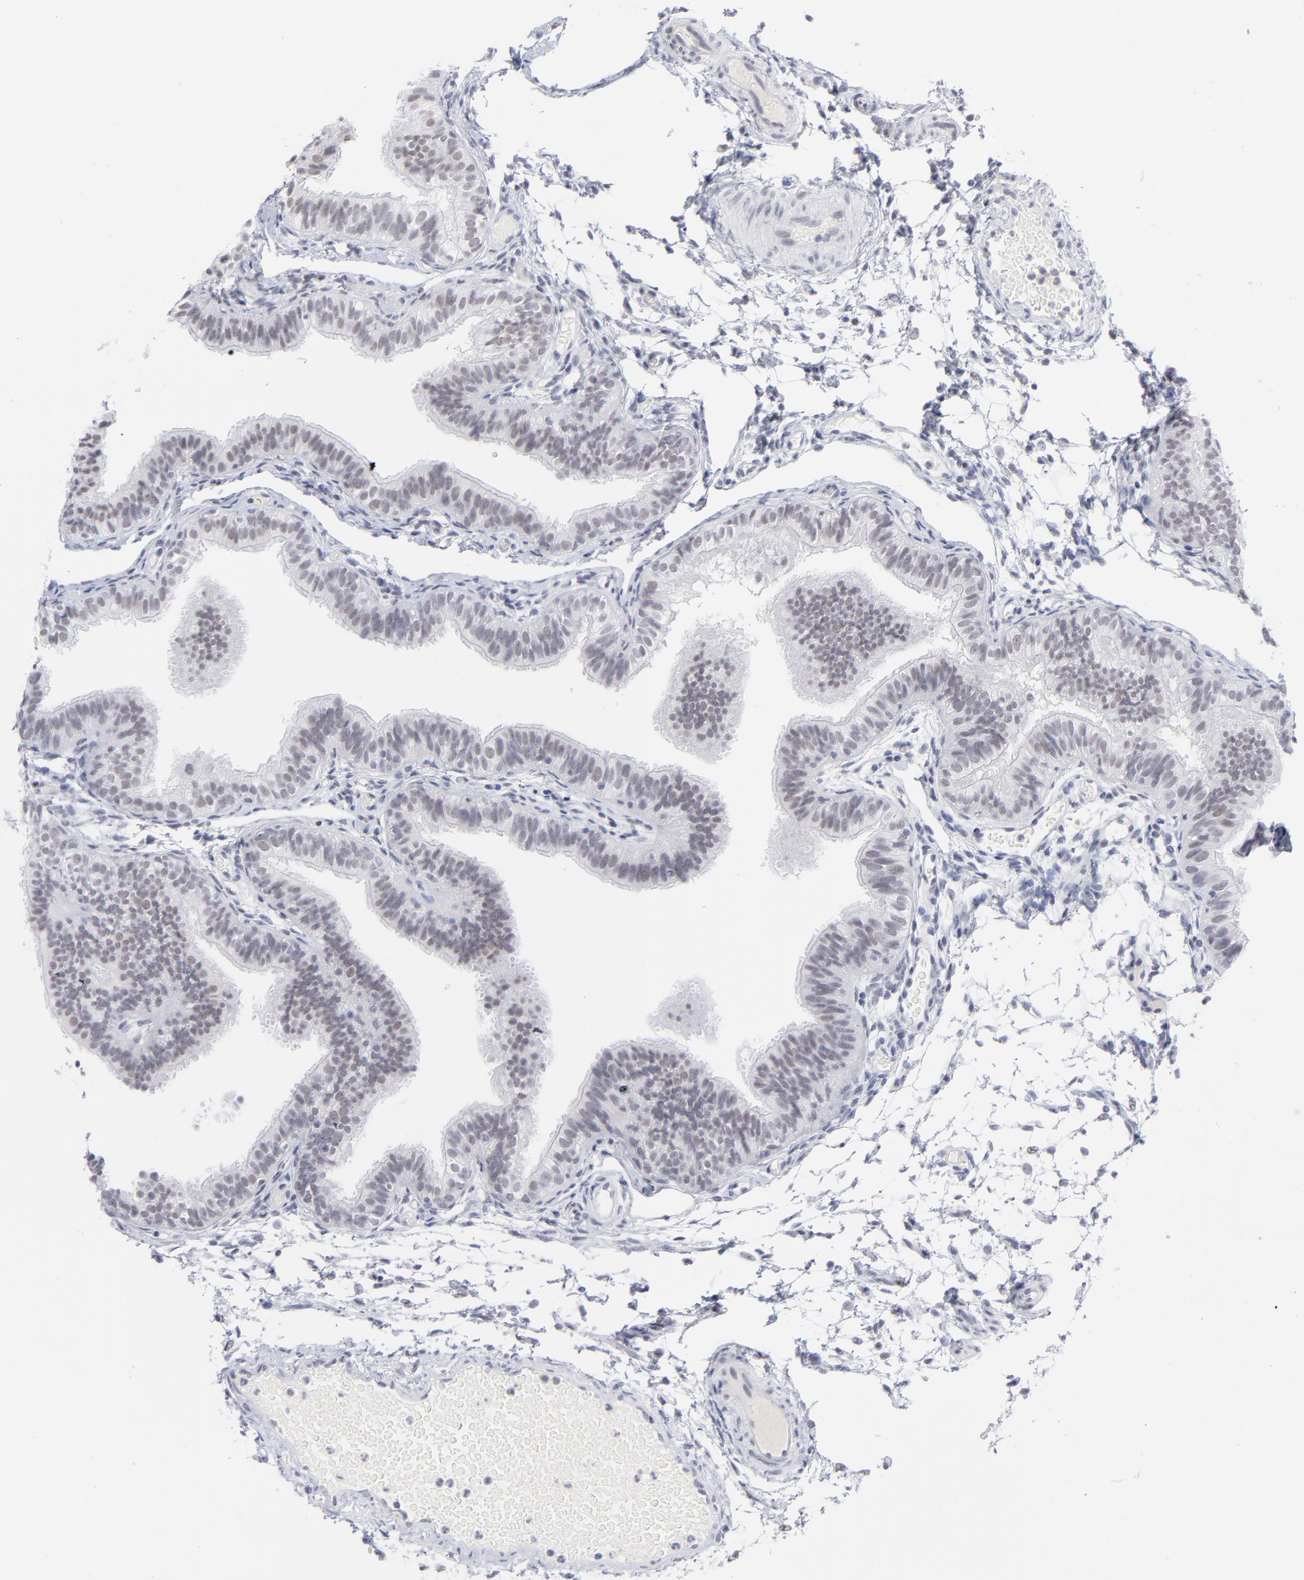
{"staining": {"intensity": "negative", "quantity": "none", "location": "none"}, "tissue": "fallopian tube", "cell_type": "Glandular cells", "image_type": "normal", "snomed": [{"axis": "morphology", "description": "Normal tissue, NOS"}, {"axis": "morphology", "description": "Dermoid, NOS"}, {"axis": "topography", "description": "Fallopian tube"}], "caption": "Glandular cells are negative for protein expression in benign human fallopian tube. (Stains: DAB immunohistochemistry (IHC) with hematoxylin counter stain, Microscopy: brightfield microscopy at high magnification).", "gene": "CCR2", "patient": {"sex": "female", "age": 33}}